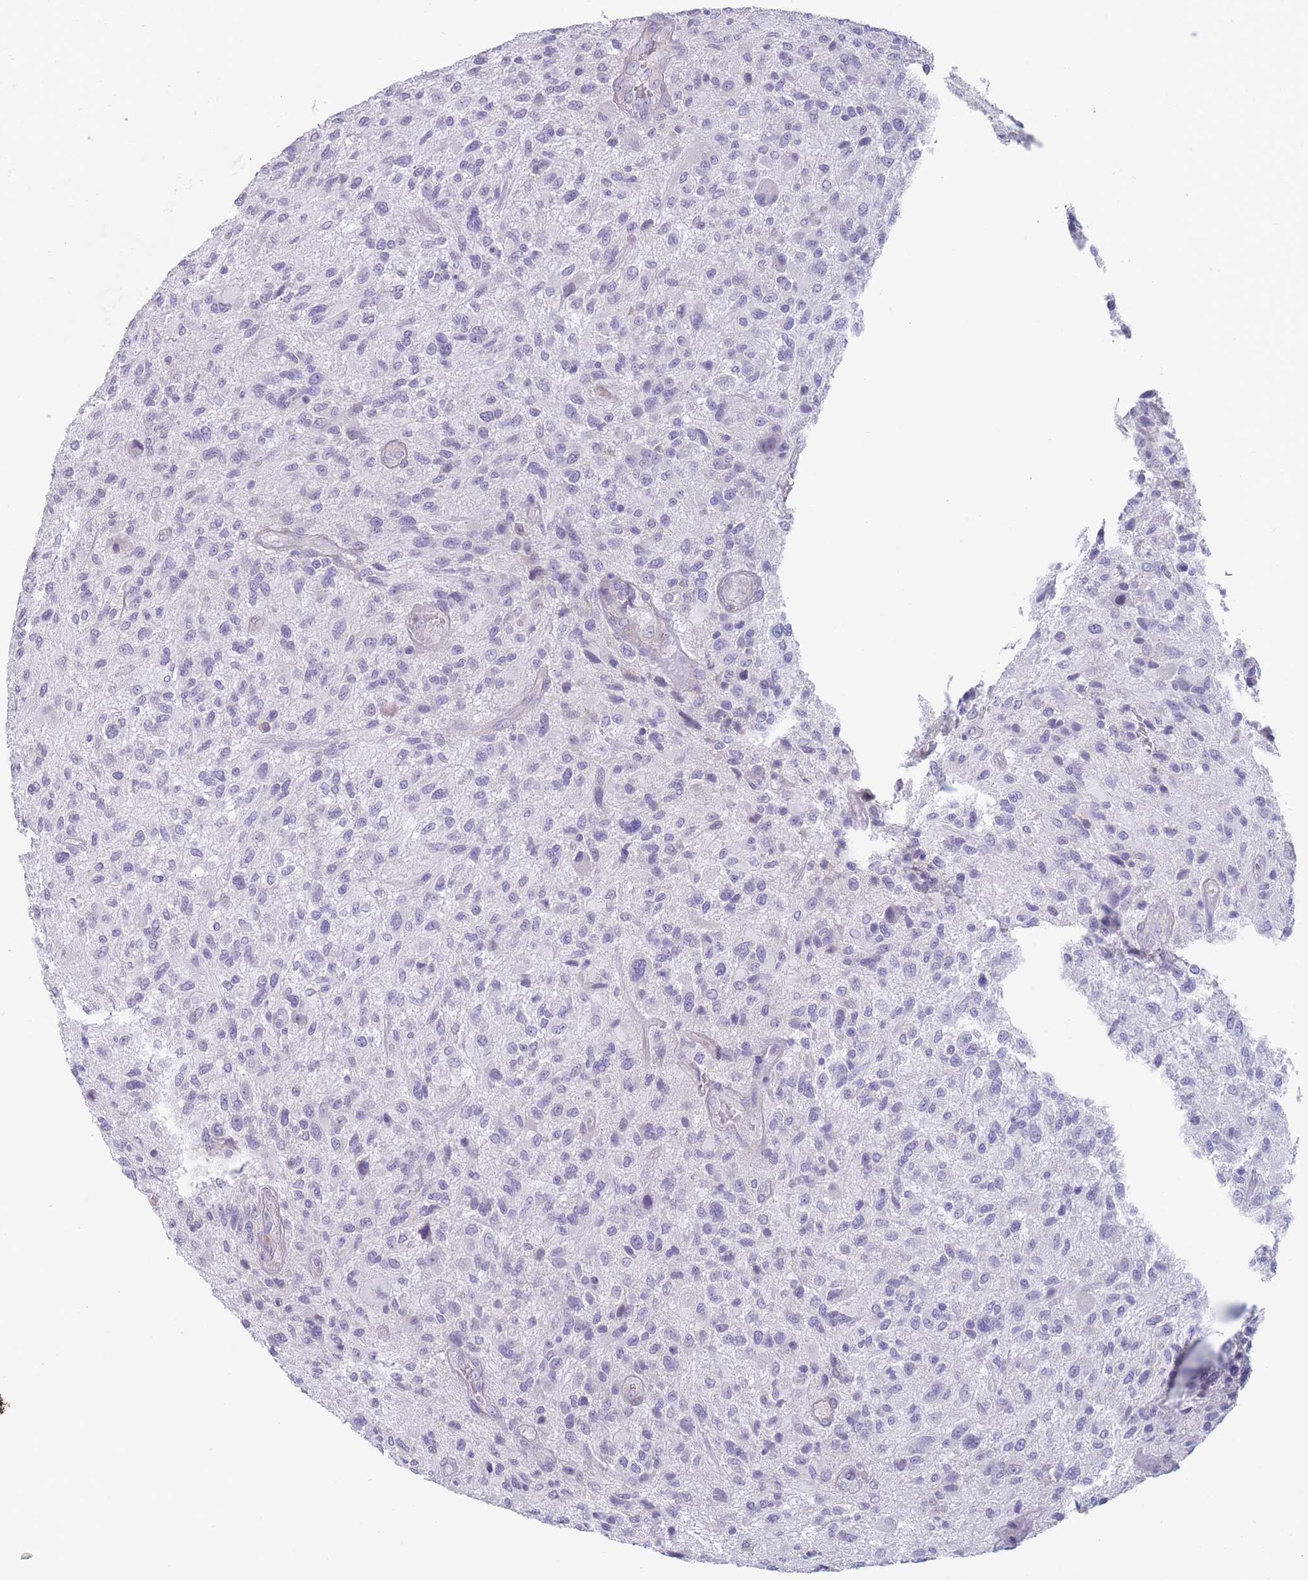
{"staining": {"intensity": "negative", "quantity": "none", "location": "none"}, "tissue": "glioma", "cell_type": "Tumor cells", "image_type": "cancer", "snomed": [{"axis": "morphology", "description": "Glioma, malignant, High grade"}, {"axis": "topography", "description": "Brain"}], "caption": "An immunohistochemistry (IHC) image of malignant high-grade glioma is shown. There is no staining in tumor cells of malignant high-grade glioma.", "gene": "PIGU", "patient": {"sex": "male", "age": 47}}